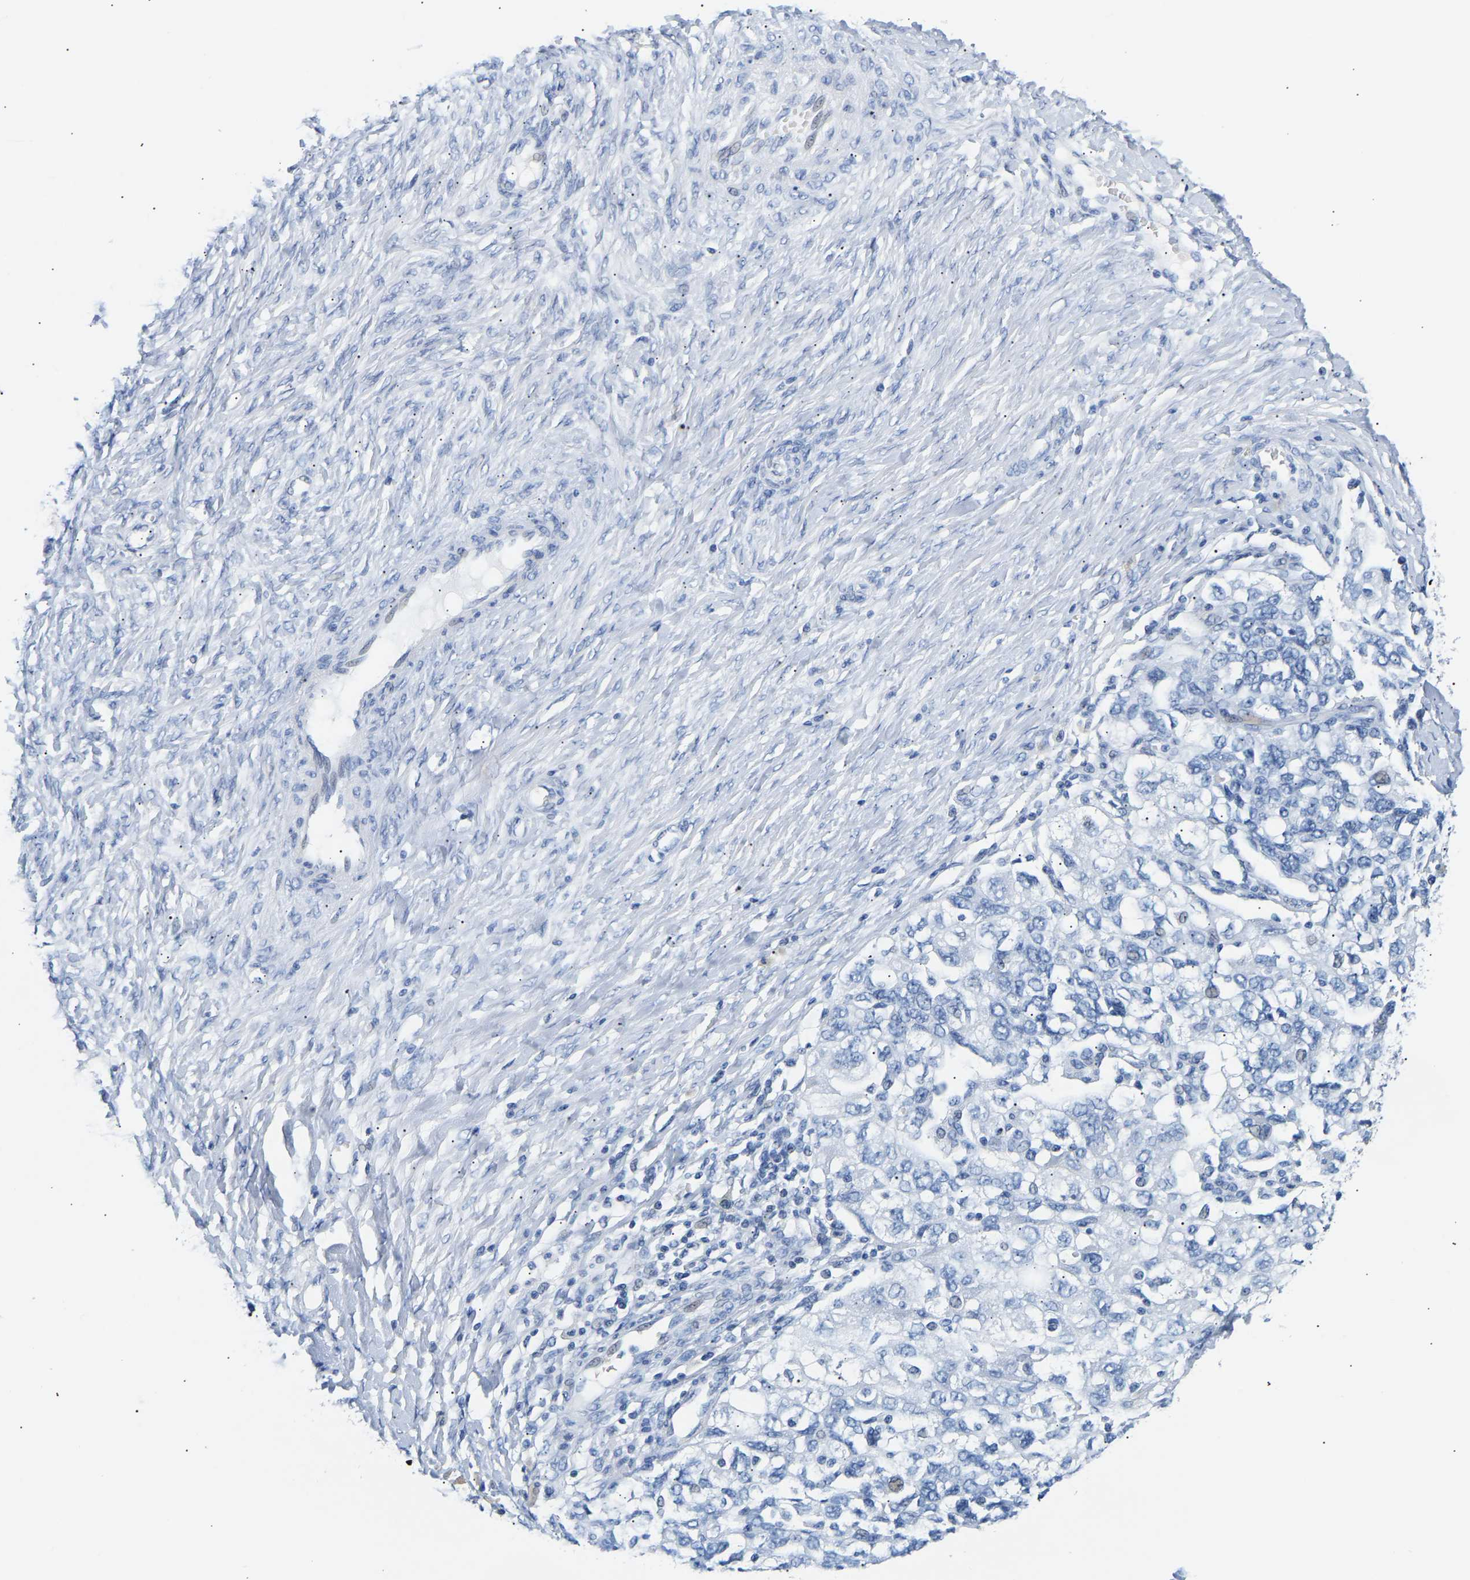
{"staining": {"intensity": "negative", "quantity": "none", "location": "none"}, "tissue": "ovarian cancer", "cell_type": "Tumor cells", "image_type": "cancer", "snomed": [{"axis": "morphology", "description": "Carcinoma, NOS"}, {"axis": "morphology", "description": "Cystadenocarcinoma, serous, NOS"}, {"axis": "topography", "description": "Ovary"}], "caption": "IHC image of human carcinoma (ovarian) stained for a protein (brown), which exhibits no positivity in tumor cells. Nuclei are stained in blue.", "gene": "SPINK2", "patient": {"sex": "female", "age": 69}}